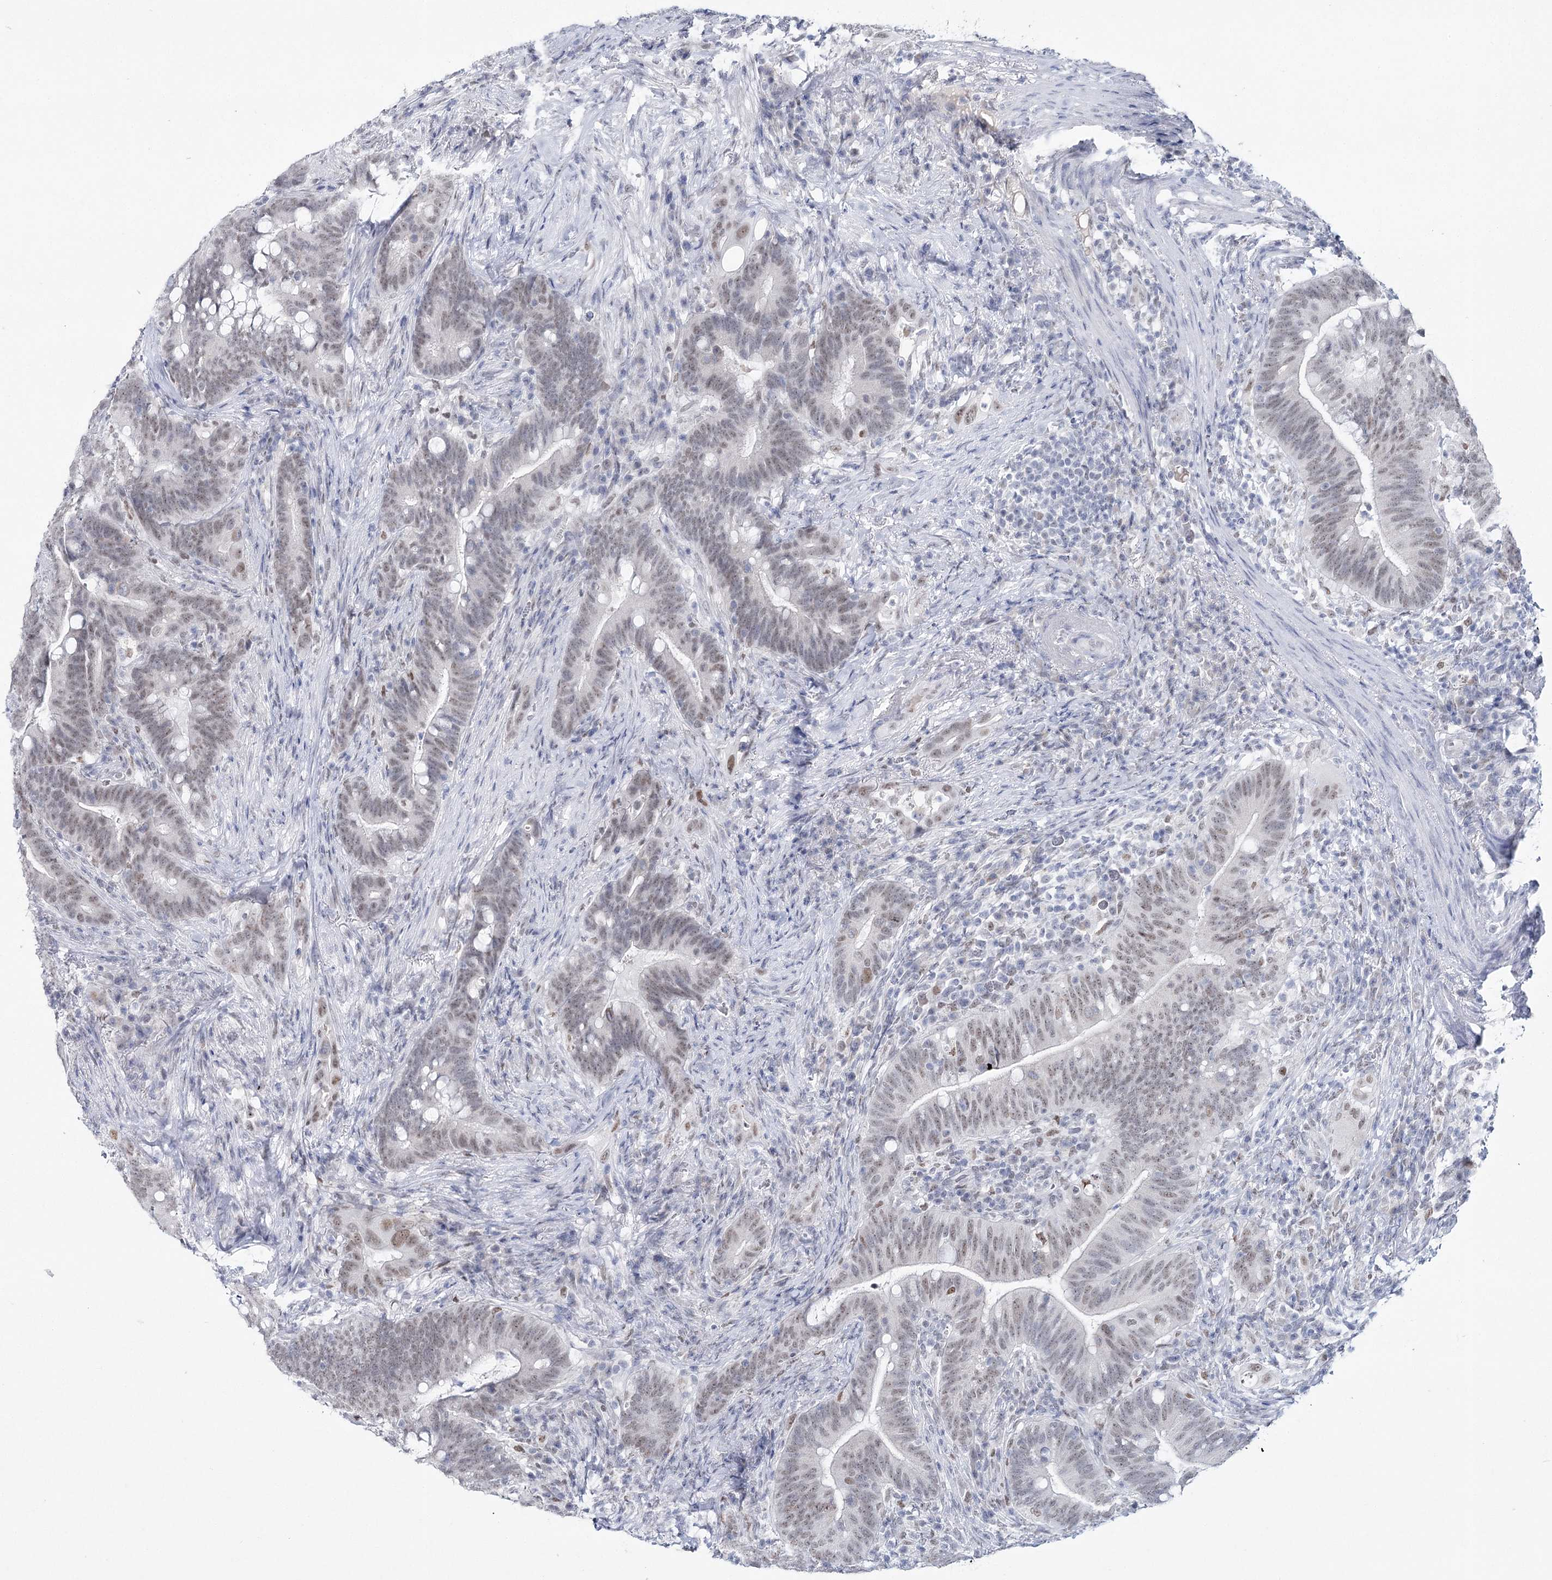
{"staining": {"intensity": "weak", "quantity": ">75%", "location": "nuclear"}, "tissue": "colorectal cancer", "cell_type": "Tumor cells", "image_type": "cancer", "snomed": [{"axis": "morphology", "description": "Adenocarcinoma, NOS"}, {"axis": "topography", "description": "Colon"}], "caption": "DAB (3,3'-diaminobenzidine) immunohistochemical staining of human colorectal cancer displays weak nuclear protein positivity in about >75% of tumor cells.", "gene": "ZC3H8", "patient": {"sex": "female", "age": 66}}